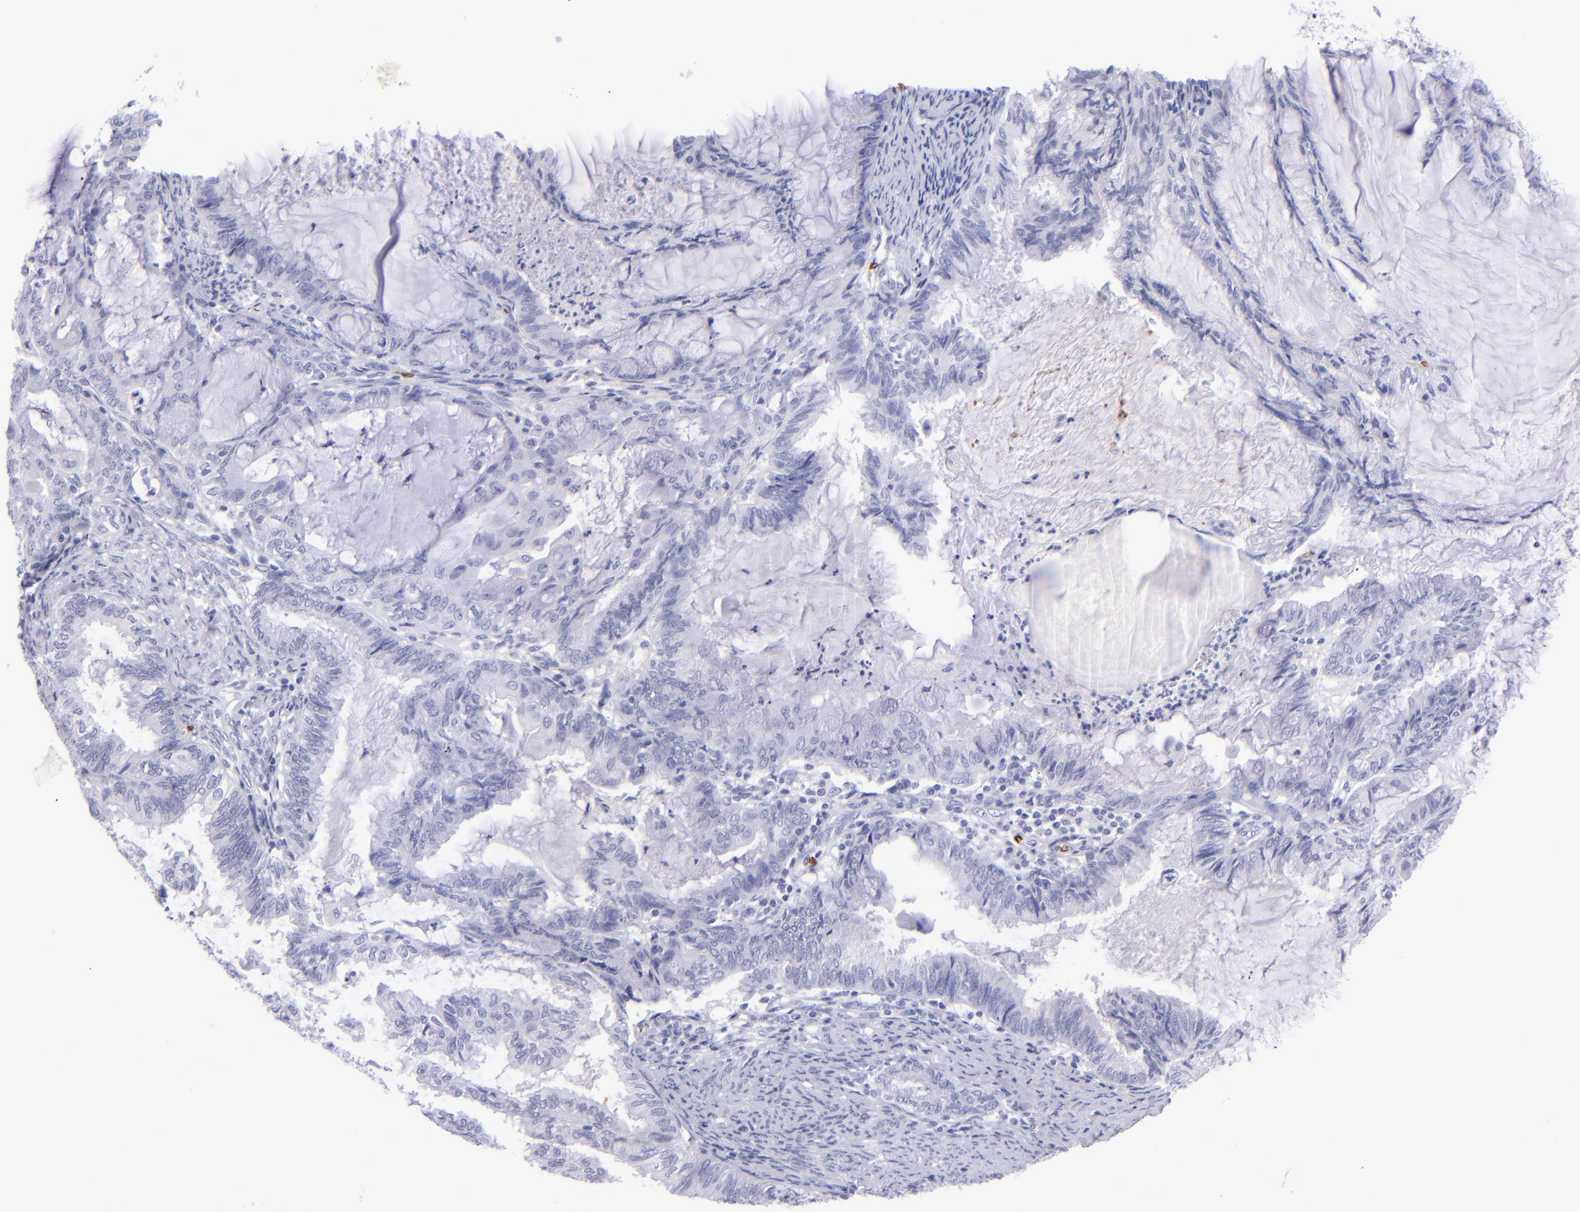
{"staining": {"intensity": "negative", "quantity": "none", "location": "none"}, "tissue": "endometrial cancer", "cell_type": "Tumor cells", "image_type": "cancer", "snomed": [{"axis": "morphology", "description": "Adenocarcinoma, NOS"}, {"axis": "topography", "description": "Endometrium"}], "caption": "IHC micrograph of endometrial cancer stained for a protein (brown), which displays no staining in tumor cells. Nuclei are stained in blue.", "gene": "GYPA", "patient": {"sex": "female", "age": 86}}